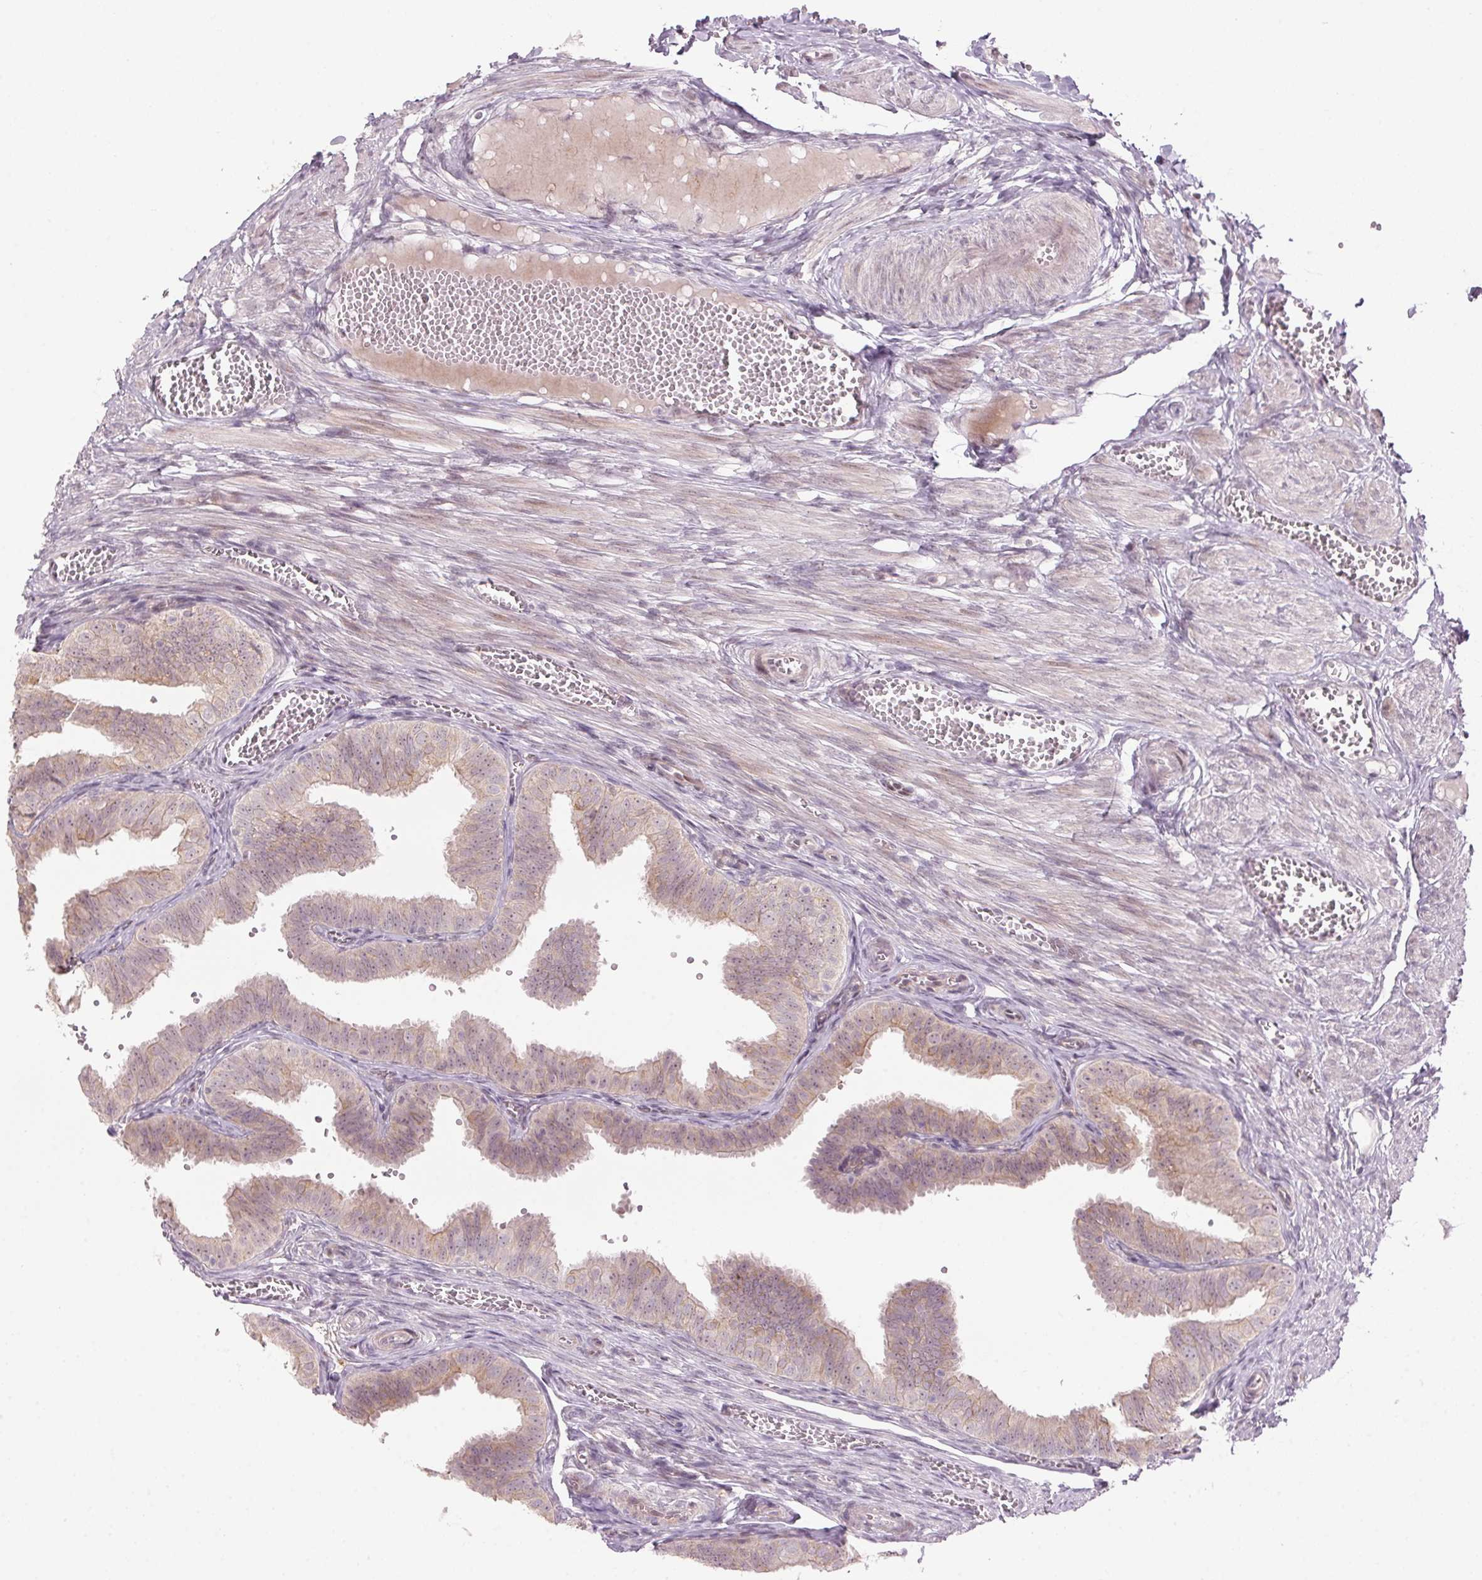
{"staining": {"intensity": "weak", "quantity": "<25%", "location": "cytoplasmic/membranous"}, "tissue": "fallopian tube", "cell_type": "Glandular cells", "image_type": "normal", "snomed": [{"axis": "morphology", "description": "Normal tissue, NOS"}, {"axis": "topography", "description": "Fallopian tube"}], "caption": "A high-resolution image shows immunohistochemistry (IHC) staining of unremarkable fallopian tube, which displays no significant staining in glandular cells. (Brightfield microscopy of DAB (3,3'-diaminobenzidine) immunohistochemistry (IHC) at high magnification).", "gene": "TMED6", "patient": {"sex": "female", "age": 25}}